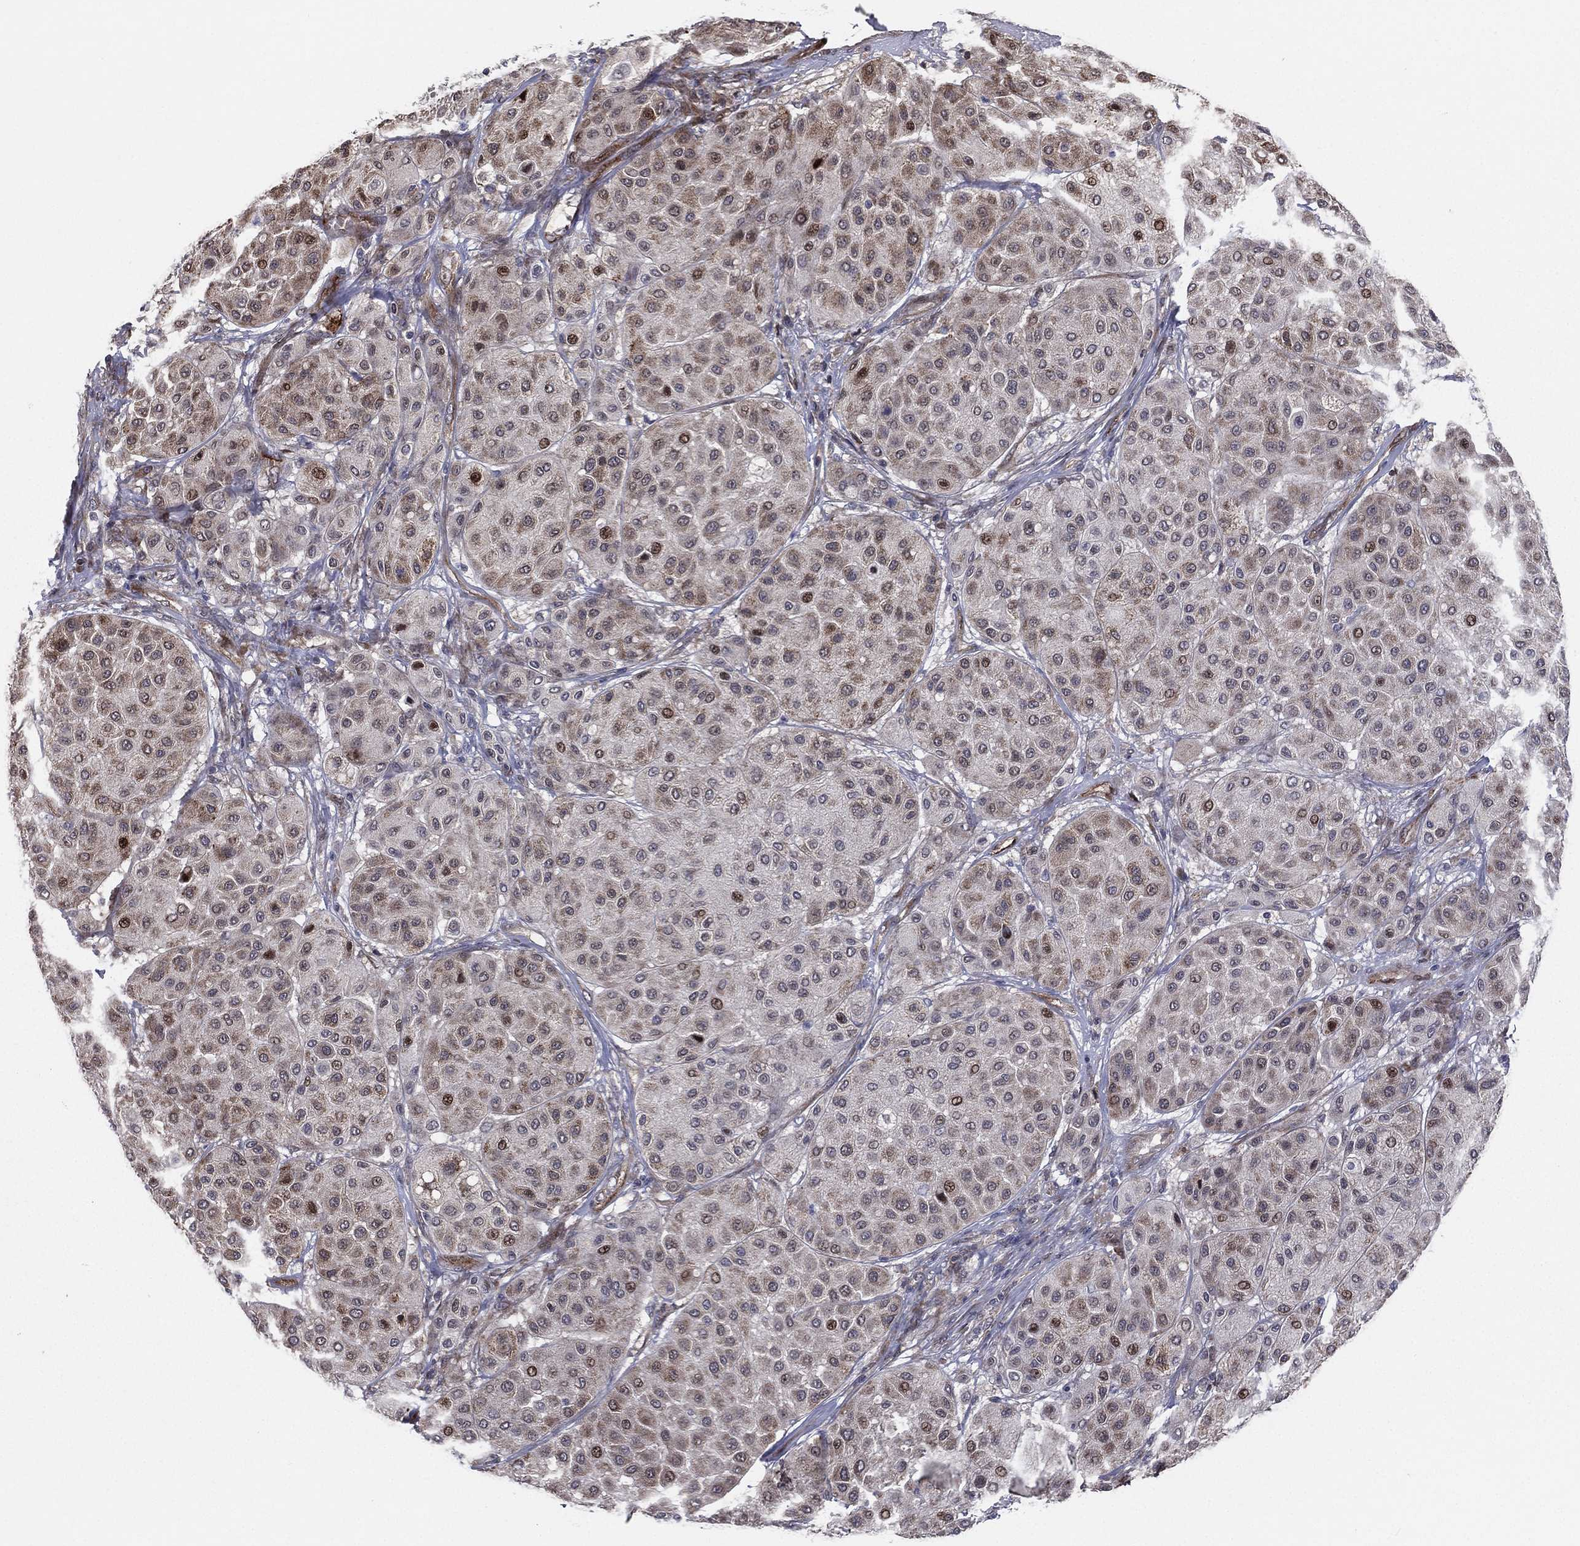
{"staining": {"intensity": "moderate", "quantity": "<25%", "location": "cytoplasmic/membranous"}, "tissue": "melanoma", "cell_type": "Tumor cells", "image_type": "cancer", "snomed": [{"axis": "morphology", "description": "Malignant melanoma, Metastatic site"}, {"axis": "topography", "description": "Smooth muscle"}], "caption": "The immunohistochemical stain highlights moderate cytoplasmic/membranous positivity in tumor cells of malignant melanoma (metastatic site) tissue.", "gene": "UTP14A", "patient": {"sex": "male", "age": 41}}